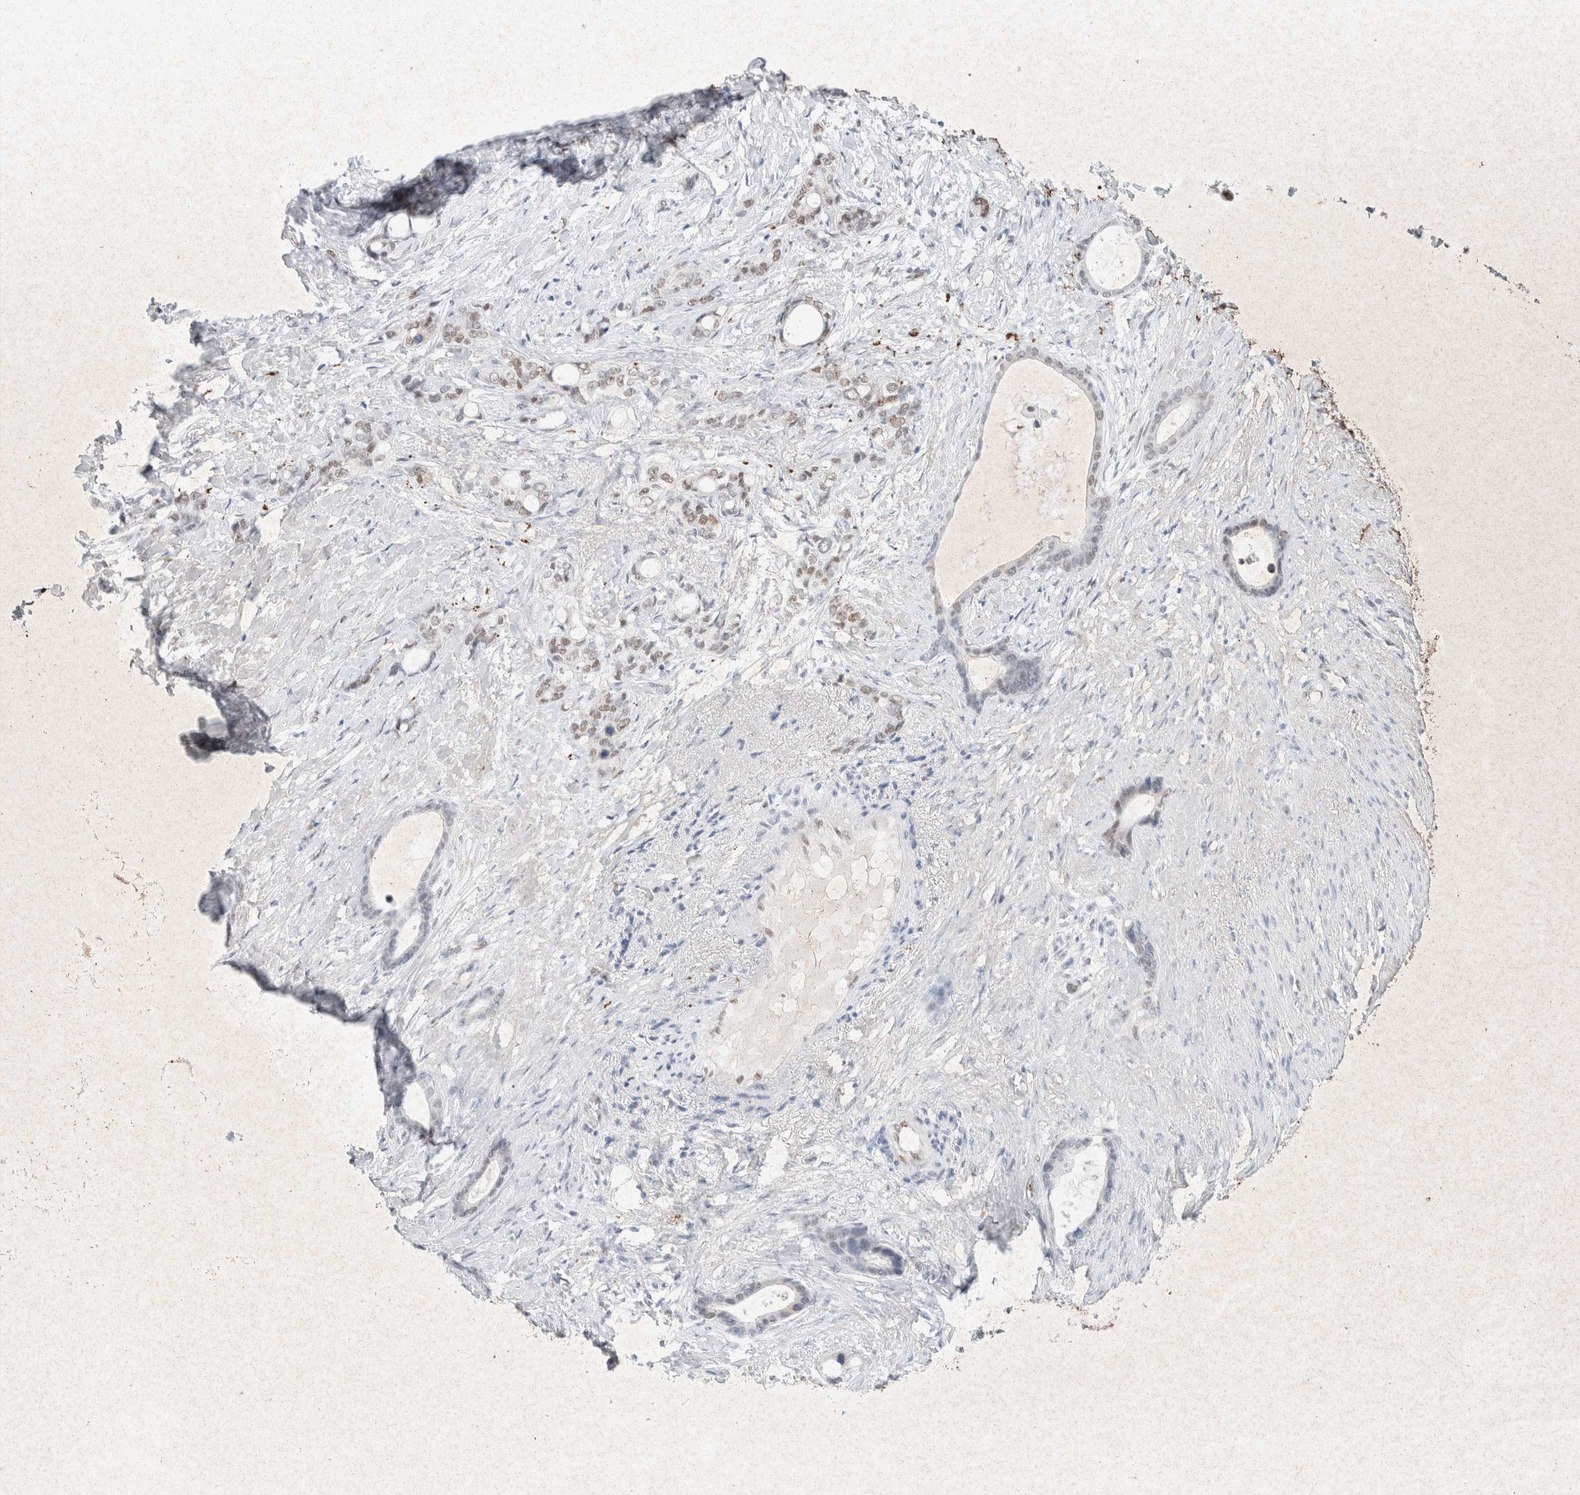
{"staining": {"intensity": "weak", "quantity": "25%-75%", "location": "nuclear"}, "tissue": "stomach cancer", "cell_type": "Tumor cells", "image_type": "cancer", "snomed": [{"axis": "morphology", "description": "Adenocarcinoma, NOS"}, {"axis": "topography", "description": "Stomach"}], "caption": "Protein expression analysis of human stomach adenocarcinoma reveals weak nuclear staining in about 25%-75% of tumor cells.", "gene": "PRMT1", "patient": {"sex": "female", "age": 75}}